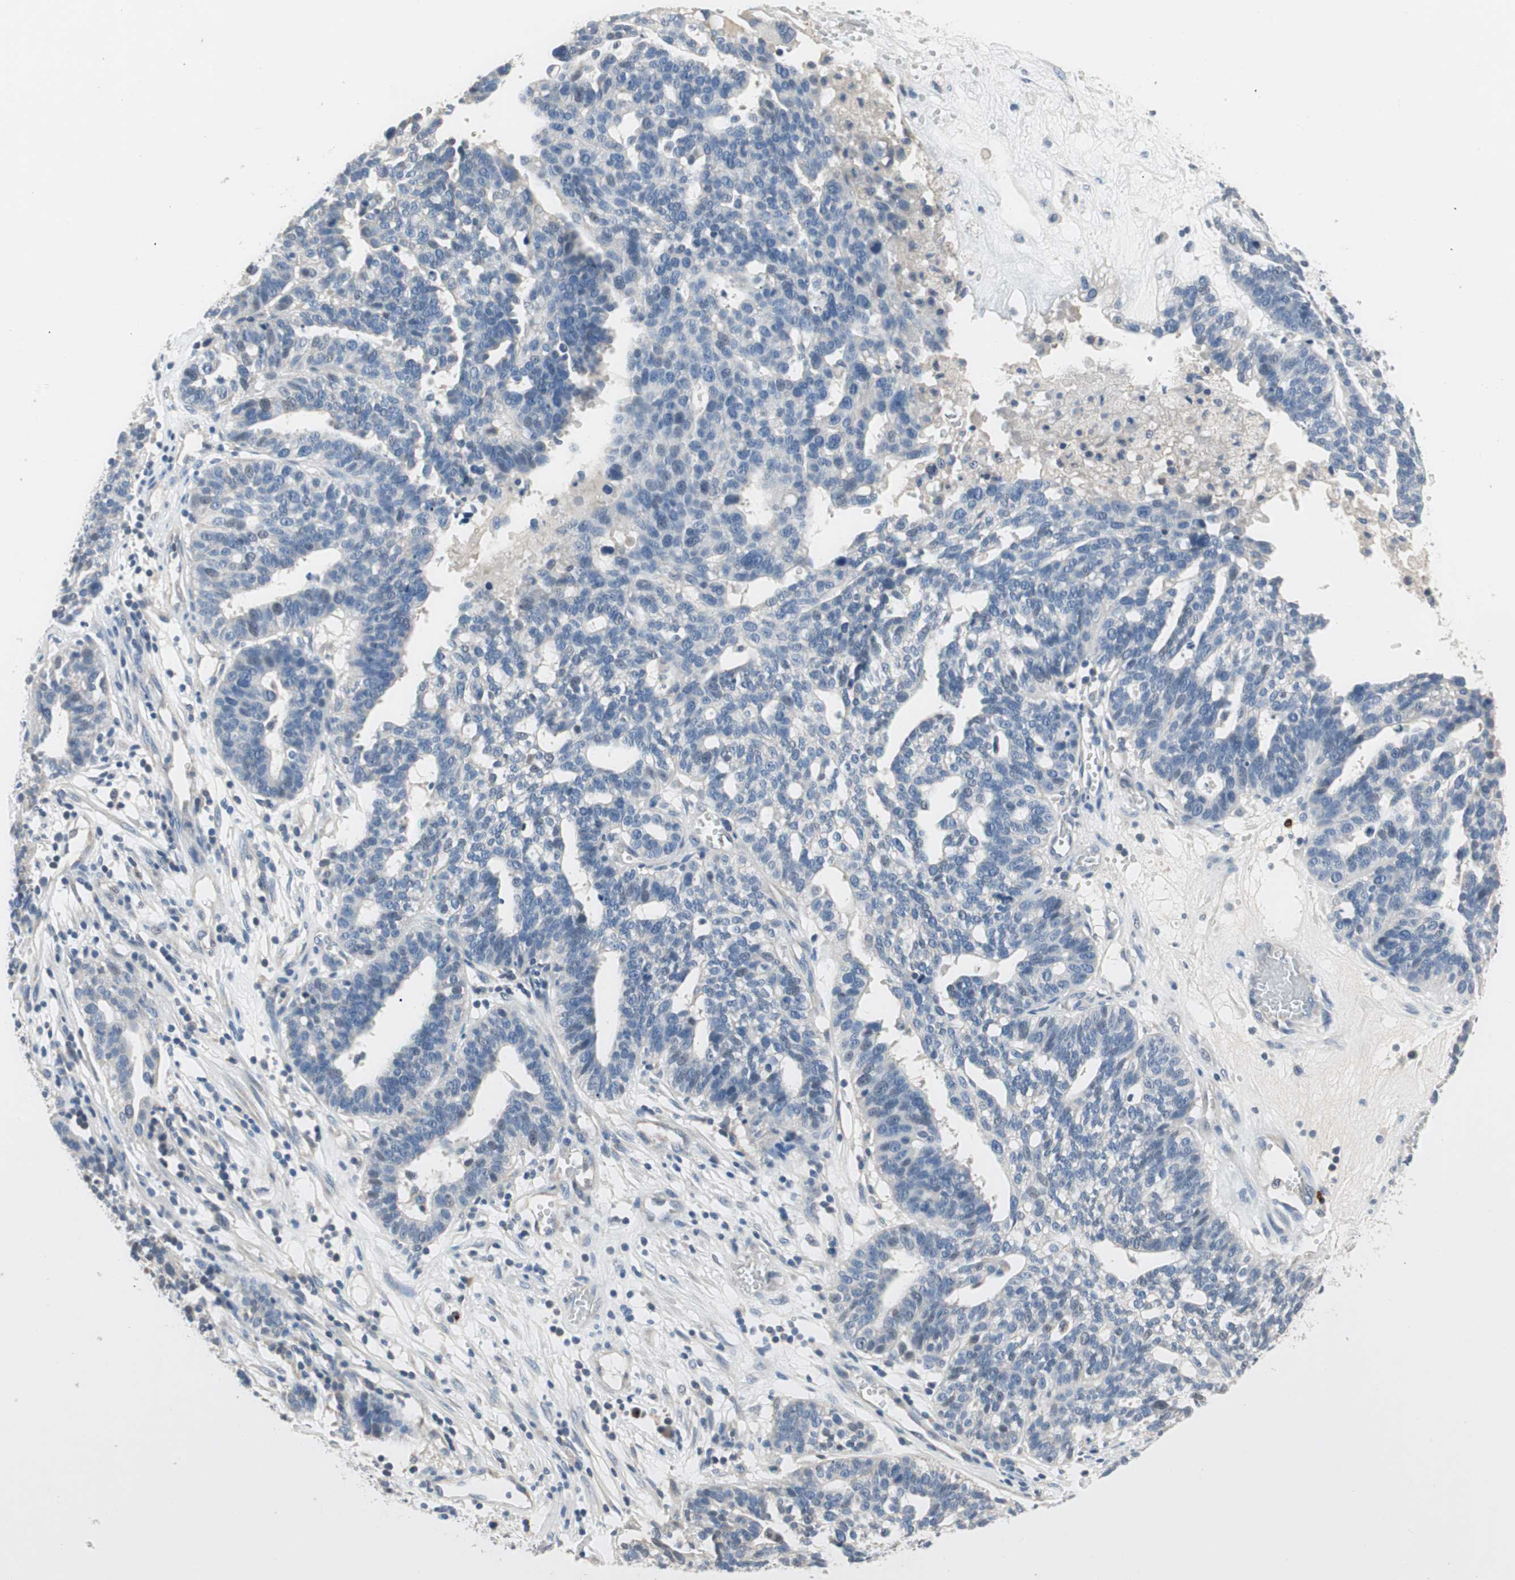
{"staining": {"intensity": "negative", "quantity": "none", "location": "none"}, "tissue": "ovarian cancer", "cell_type": "Tumor cells", "image_type": "cancer", "snomed": [{"axis": "morphology", "description": "Cystadenocarcinoma, serous, NOS"}, {"axis": "topography", "description": "Ovary"}], "caption": "There is no significant expression in tumor cells of ovarian cancer.", "gene": "CPA3", "patient": {"sex": "female", "age": 59}}